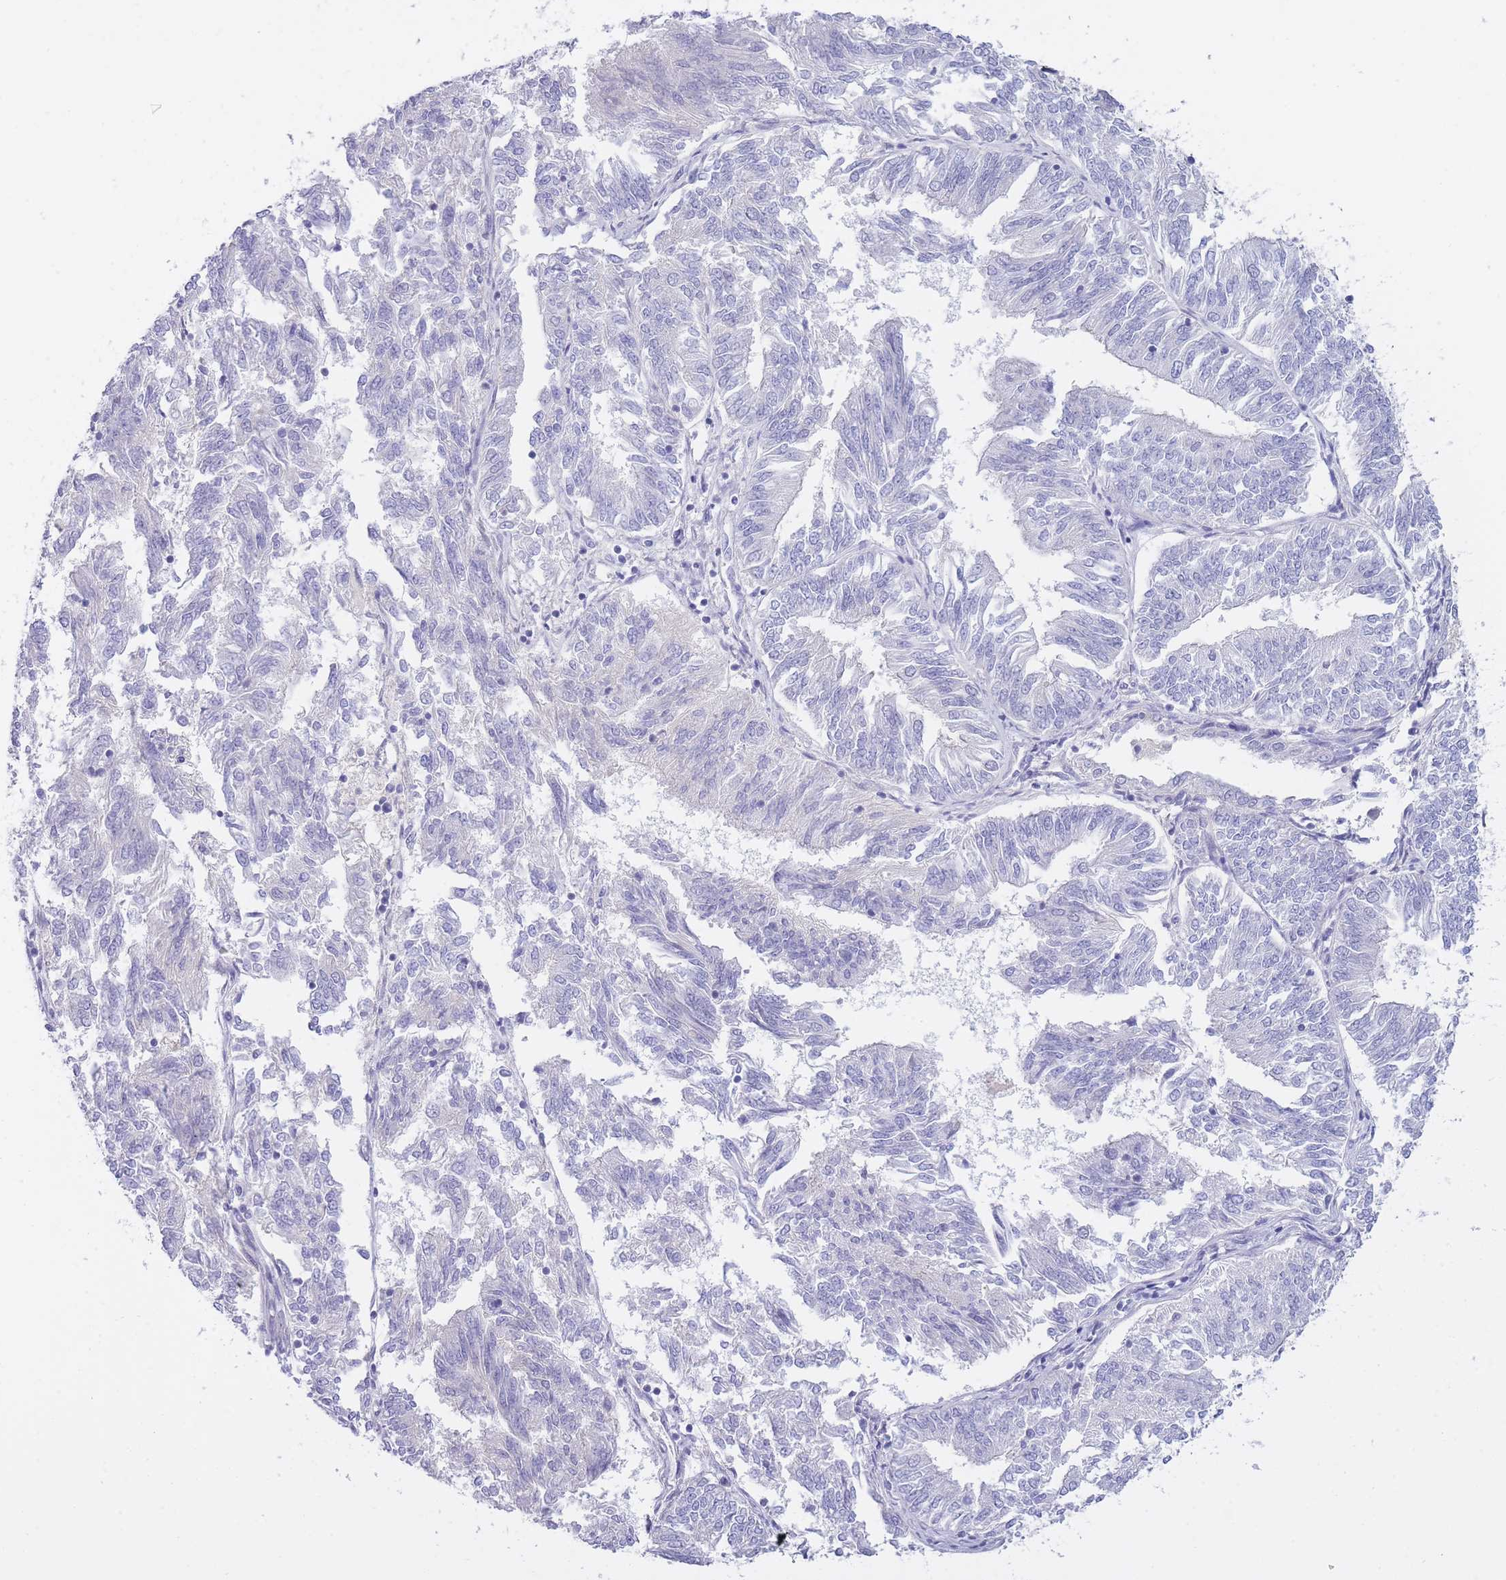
{"staining": {"intensity": "negative", "quantity": "none", "location": "none"}, "tissue": "endometrial cancer", "cell_type": "Tumor cells", "image_type": "cancer", "snomed": [{"axis": "morphology", "description": "Adenocarcinoma, NOS"}, {"axis": "topography", "description": "Endometrium"}], "caption": "Human adenocarcinoma (endometrial) stained for a protein using IHC reveals no positivity in tumor cells.", "gene": "PRR23B", "patient": {"sex": "female", "age": 58}}